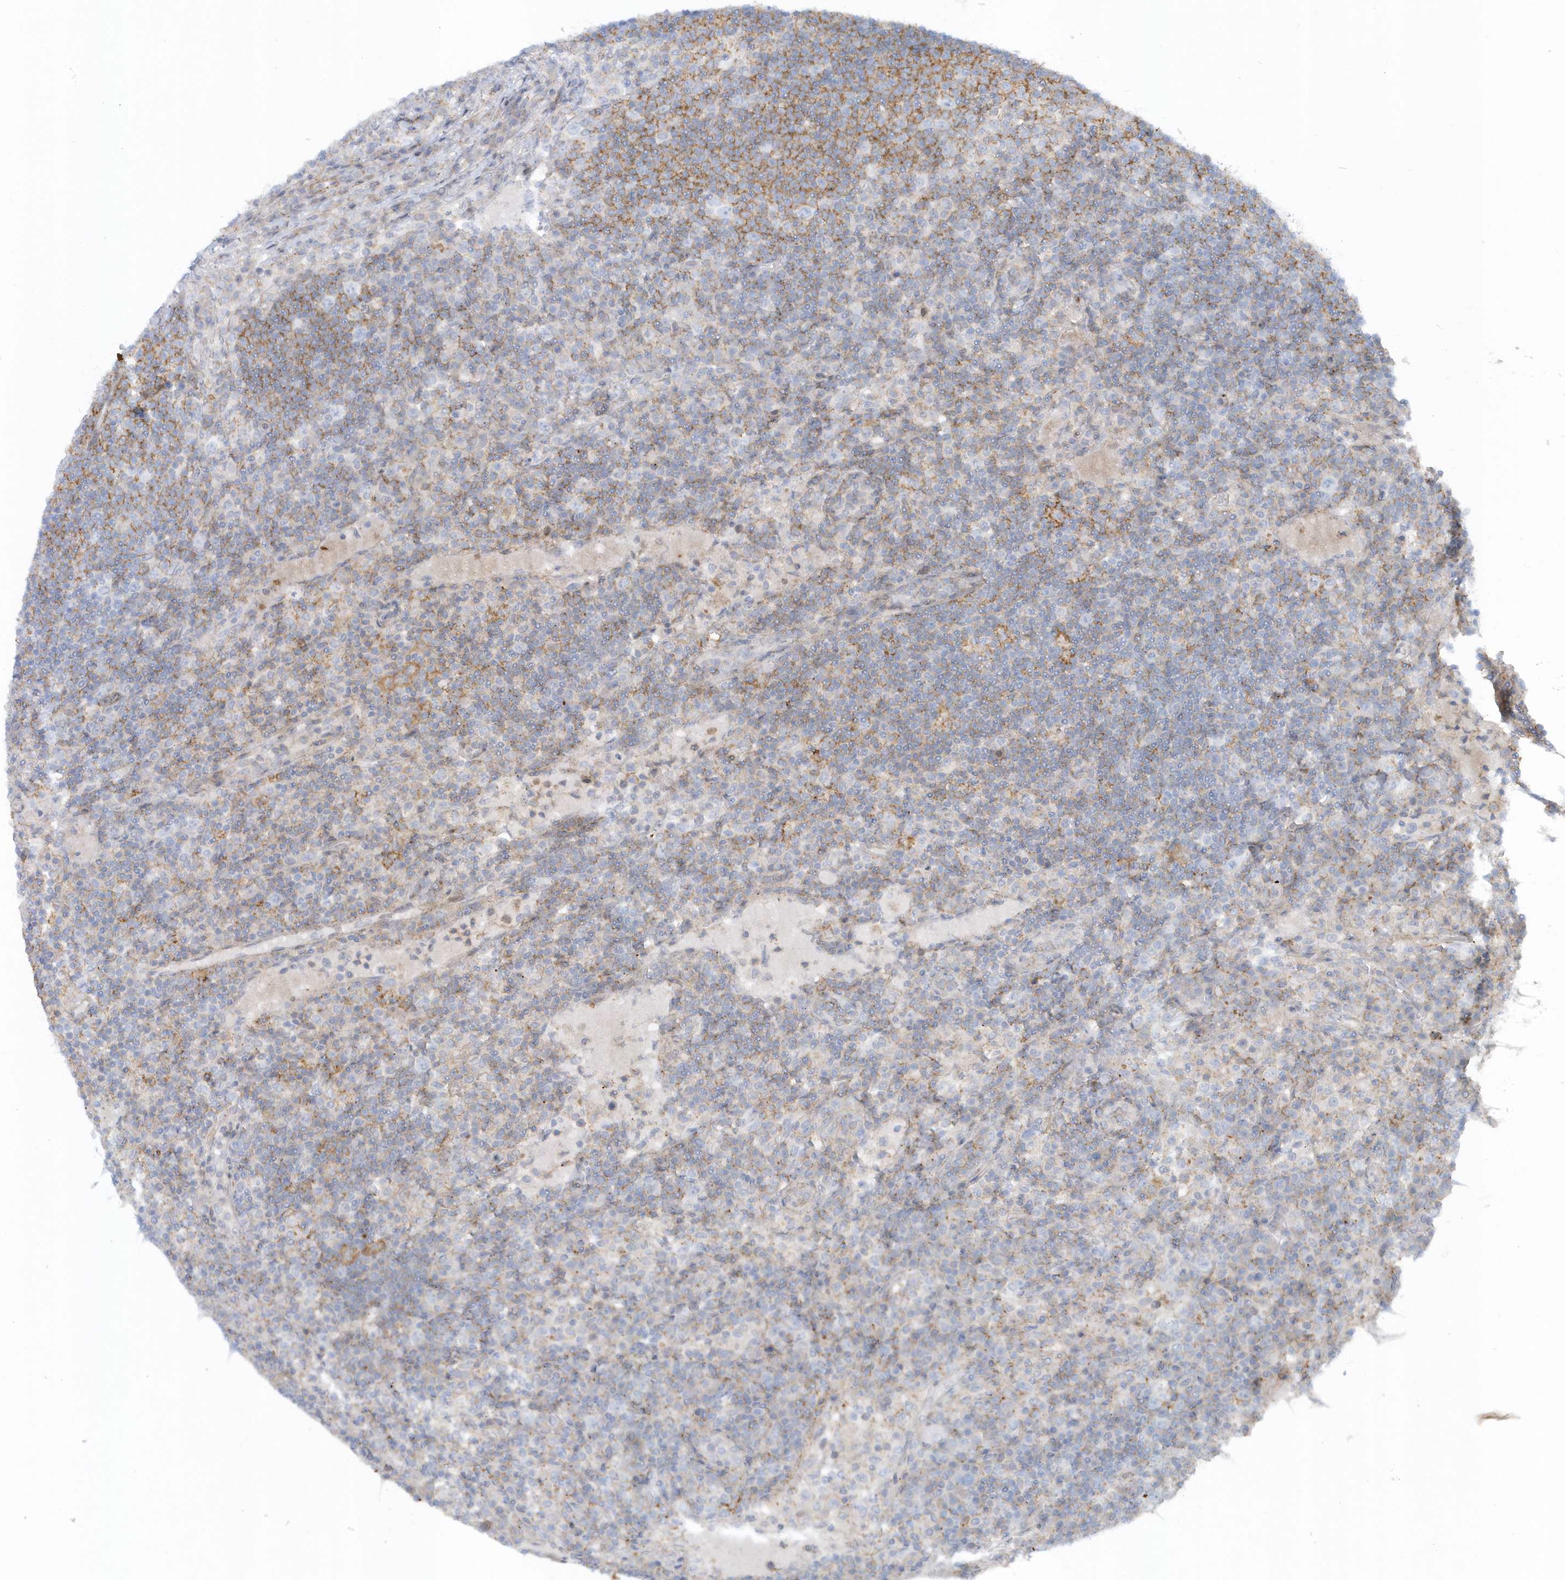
{"staining": {"intensity": "negative", "quantity": "none", "location": "none"}, "tissue": "lymph node", "cell_type": "Germinal center cells", "image_type": "normal", "snomed": [{"axis": "morphology", "description": "Normal tissue, NOS"}, {"axis": "topography", "description": "Lymph node"}], "caption": "There is no significant positivity in germinal center cells of lymph node. (DAB (3,3'-diaminobenzidine) IHC visualized using brightfield microscopy, high magnification).", "gene": "CACNB2", "patient": {"sex": "female", "age": 53}}